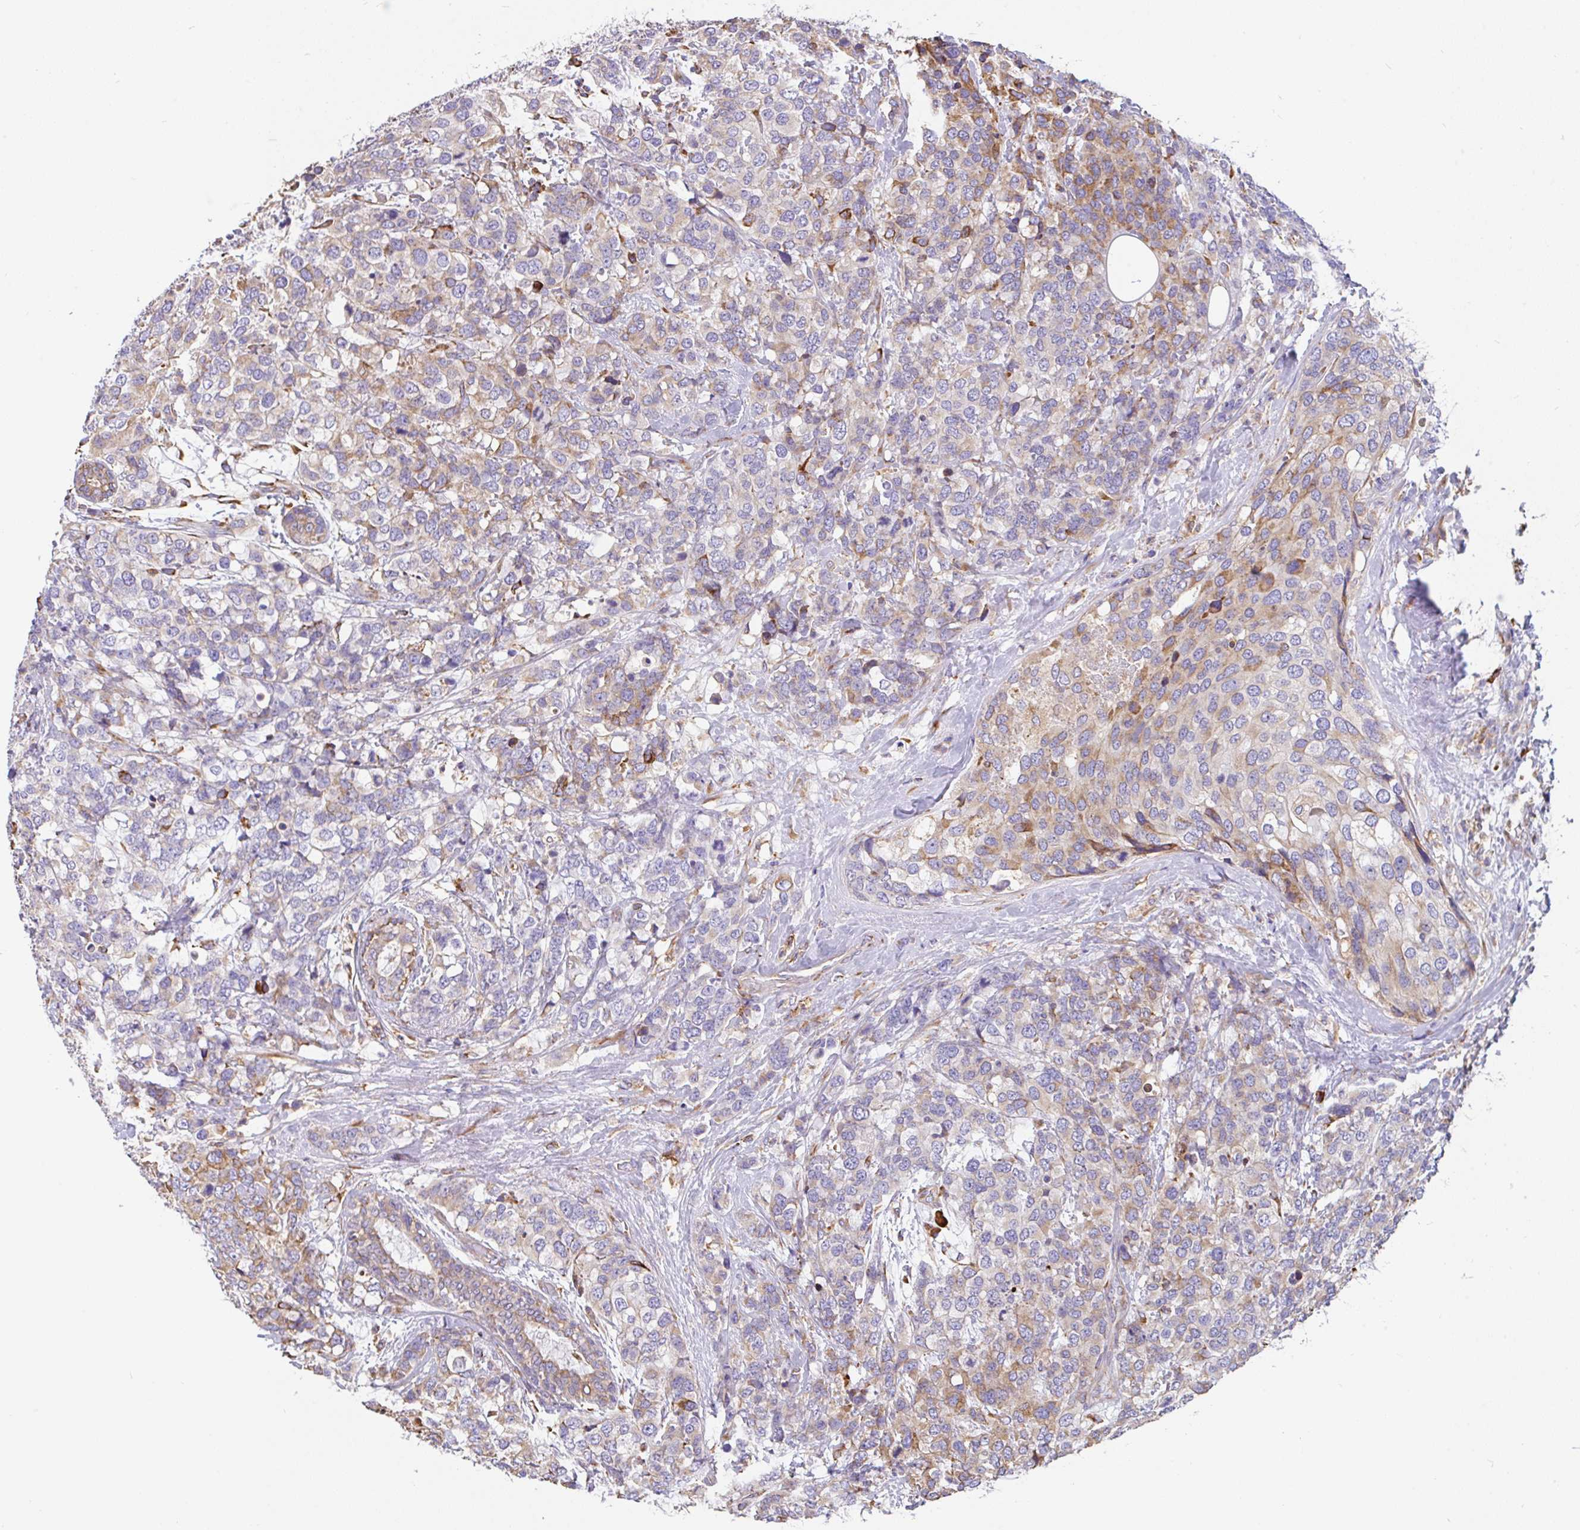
{"staining": {"intensity": "moderate", "quantity": "25%-75%", "location": "cytoplasmic/membranous"}, "tissue": "breast cancer", "cell_type": "Tumor cells", "image_type": "cancer", "snomed": [{"axis": "morphology", "description": "Lobular carcinoma"}, {"axis": "topography", "description": "Breast"}], "caption": "This histopathology image reveals immunohistochemistry staining of human breast cancer, with medium moderate cytoplasmic/membranous positivity in about 25%-75% of tumor cells.", "gene": "EML5", "patient": {"sex": "female", "age": 59}}